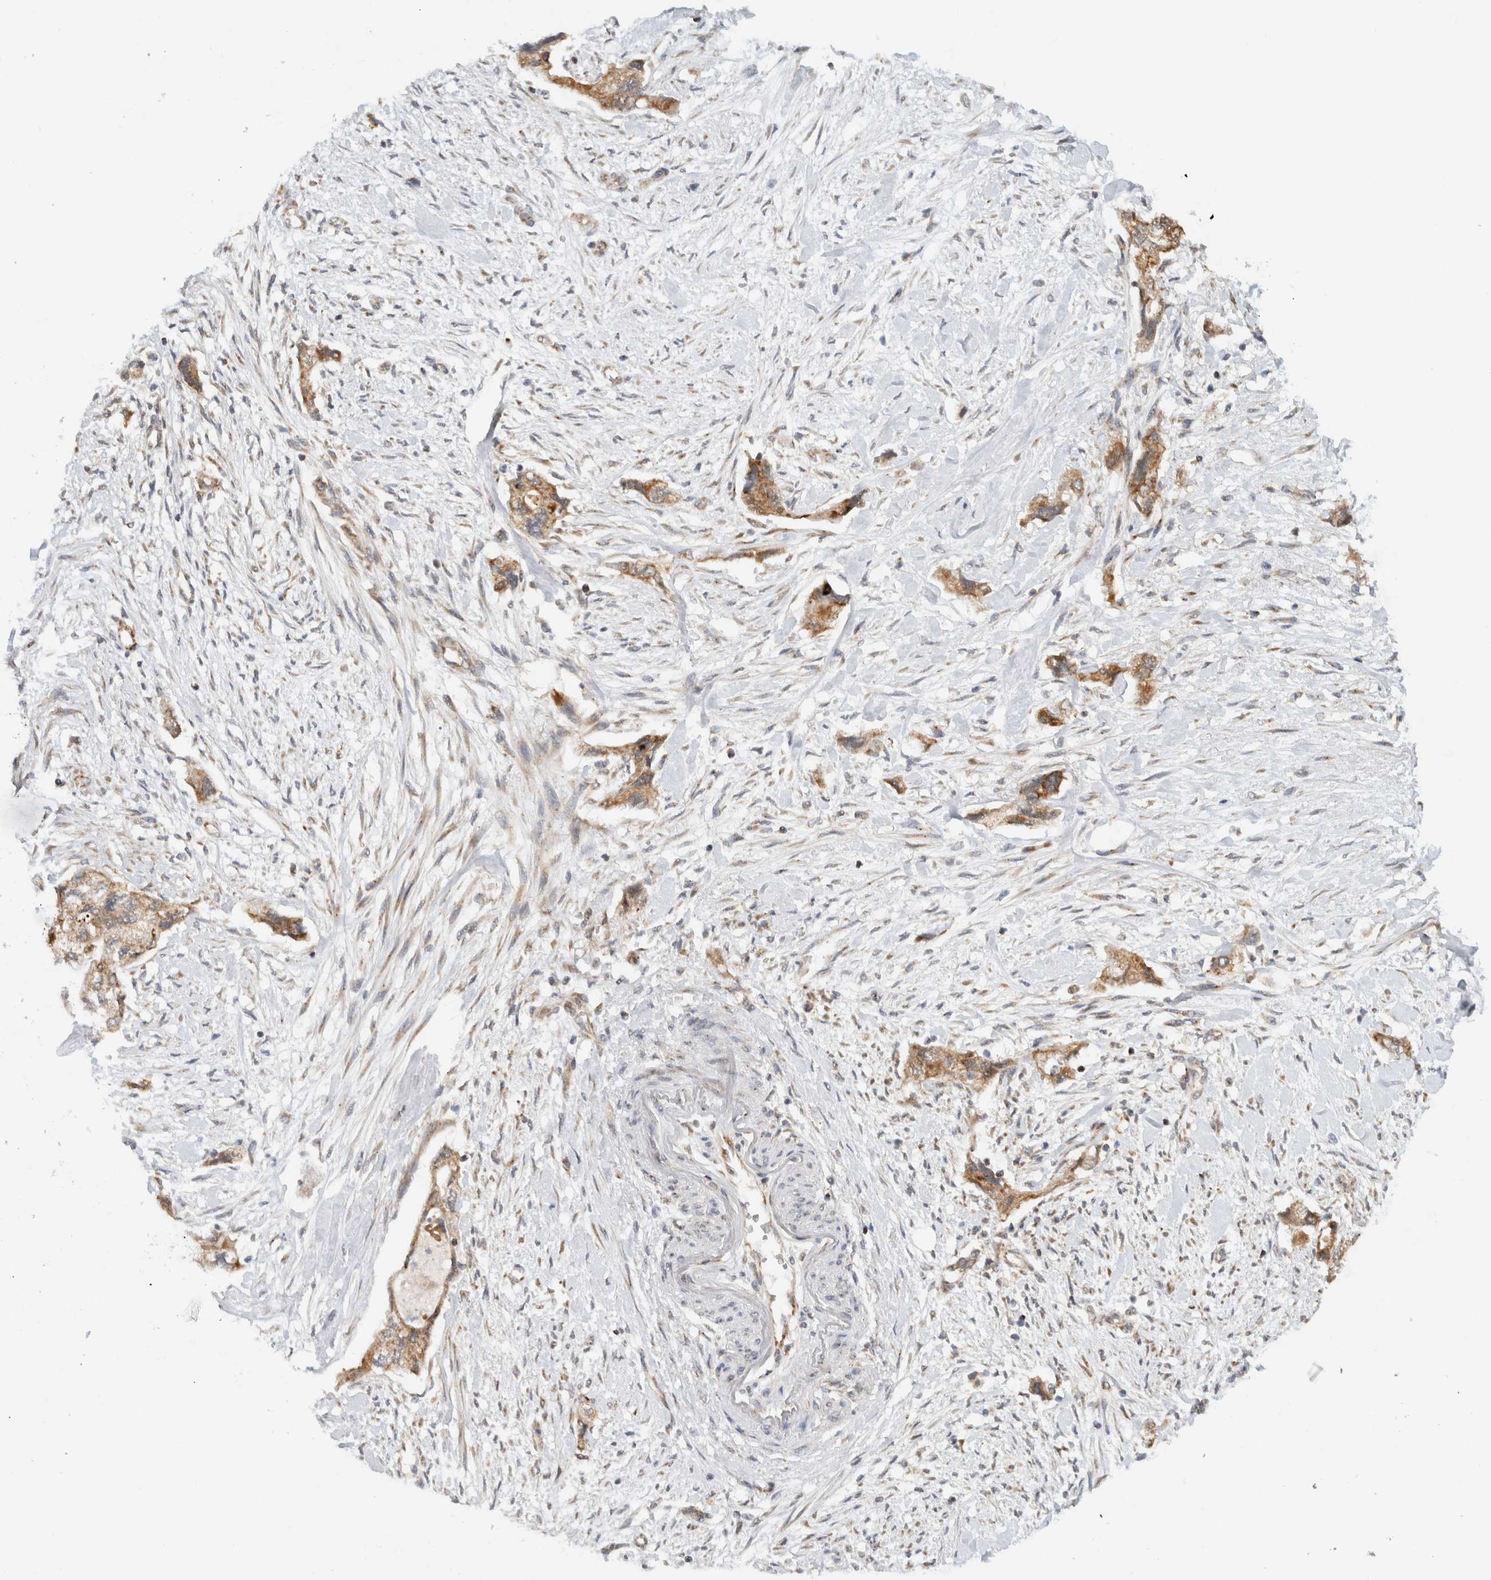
{"staining": {"intensity": "moderate", "quantity": ">75%", "location": "cytoplasmic/membranous"}, "tissue": "pancreatic cancer", "cell_type": "Tumor cells", "image_type": "cancer", "snomed": [{"axis": "morphology", "description": "Adenocarcinoma, NOS"}, {"axis": "topography", "description": "Pancreas"}], "caption": "DAB immunohistochemical staining of human pancreatic cancer (adenocarcinoma) displays moderate cytoplasmic/membranous protein staining in about >75% of tumor cells.", "gene": "CMC2", "patient": {"sex": "female", "age": 73}}